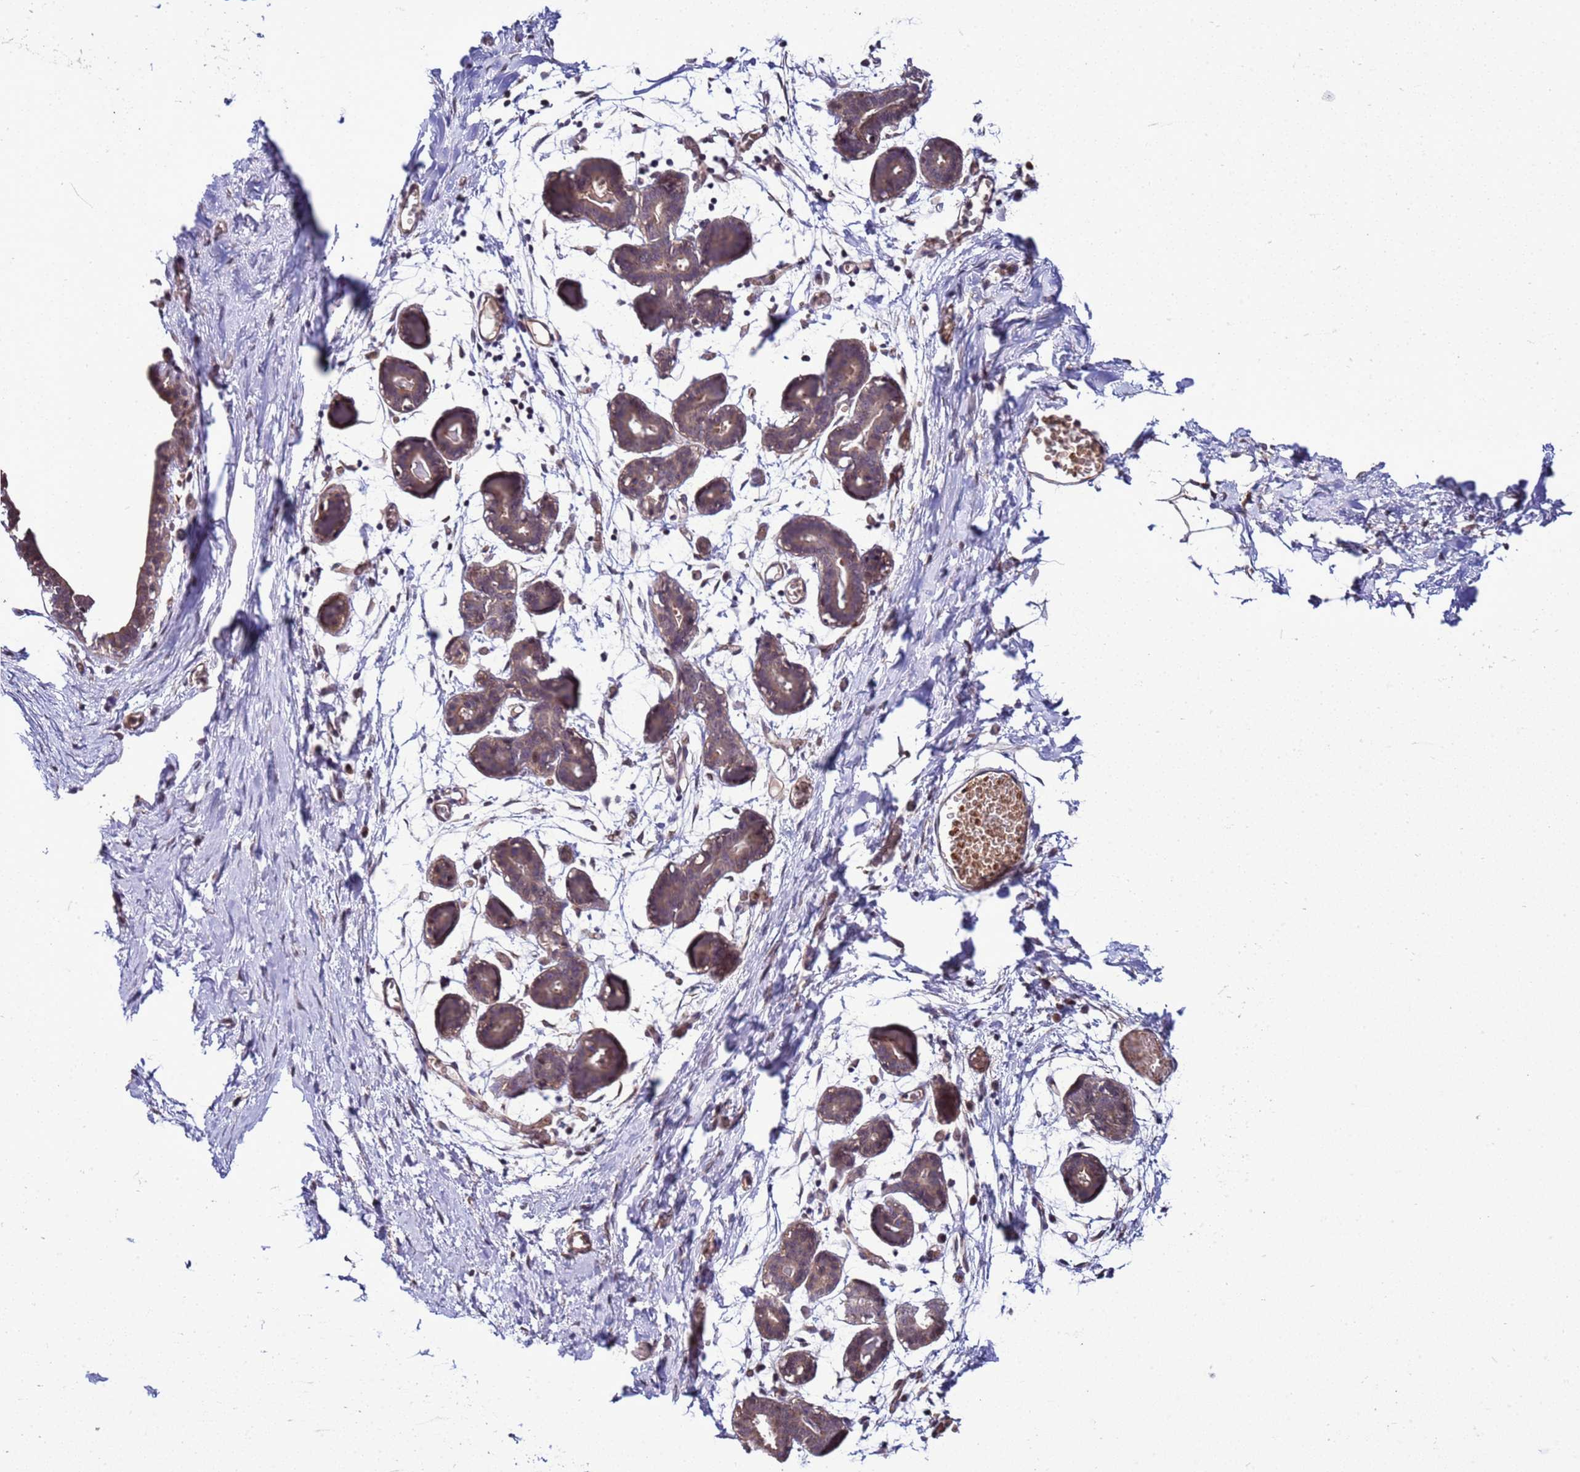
{"staining": {"intensity": "negative", "quantity": "none", "location": "none"}, "tissue": "breast", "cell_type": "Adipocytes", "image_type": "normal", "snomed": [{"axis": "morphology", "description": "Normal tissue, NOS"}, {"axis": "topography", "description": "Breast"}], "caption": "This histopathology image is of unremarkable breast stained with immunohistochemistry (IHC) to label a protein in brown with the nuclei are counter-stained blue. There is no staining in adipocytes.", "gene": "GEN1", "patient": {"sex": "female", "age": 27}}